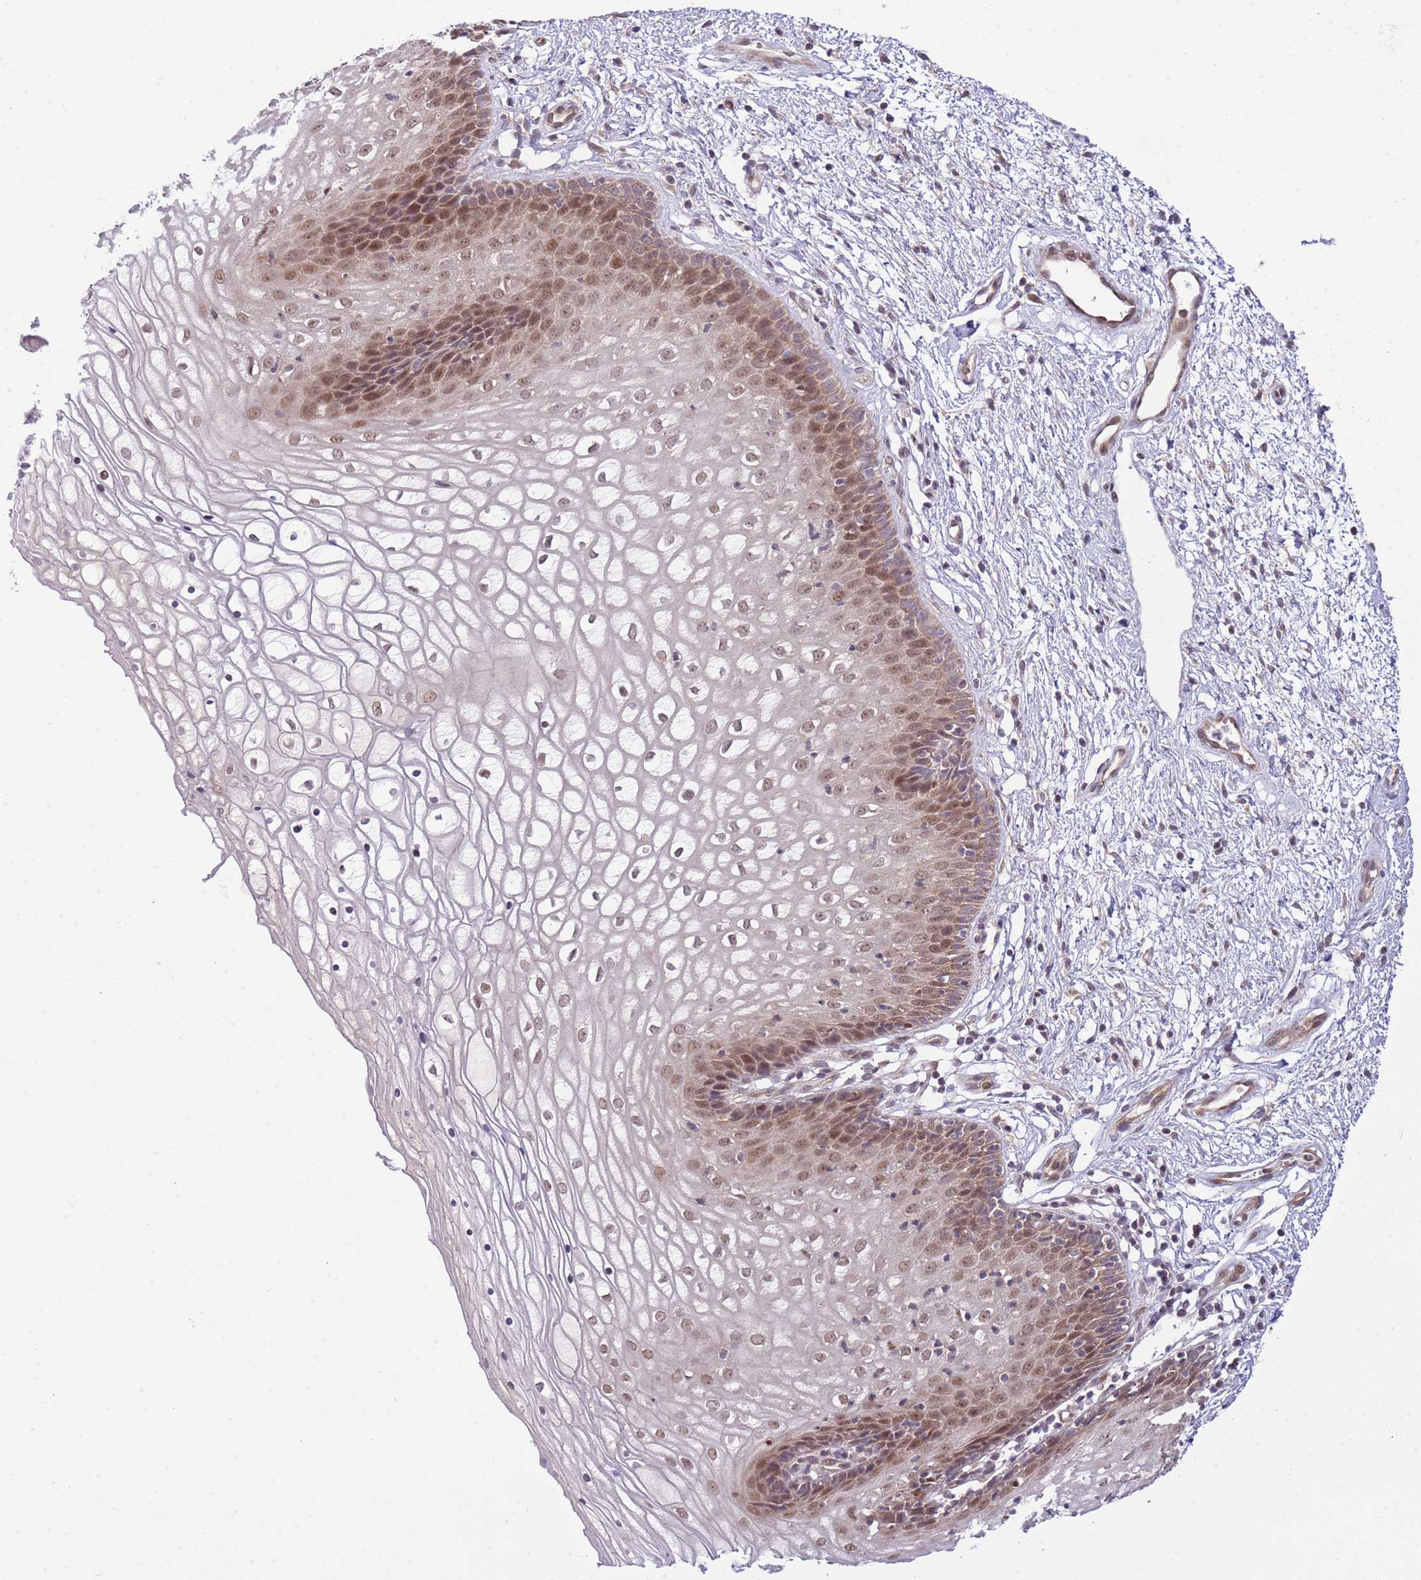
{"staining": {"intensity": "moderate", "quantity": ">75%", "location": "nuclear"}, "tissue": "vagina", "cell_type": "Squamous epithelial cells", "image_type": "normal", "snomed": [{"axis": "morphology", "description": "Normal tissue, NOS"}, {"axis": "topography", "description": "Vagina"}], "caption": "Immunohistochemistry staining of benign vagina, which shows medium levels of moderate nuclear positivity in approximately >75% of squamous epithelial cells indicating moderate nuclear protein expression. The staining was performed using DAB (brown) for protein detection and nuclei were counterstained in hematoxylin (blue).", "gene": "CHD1", "patient": {"sex": "female", "age": 34}}